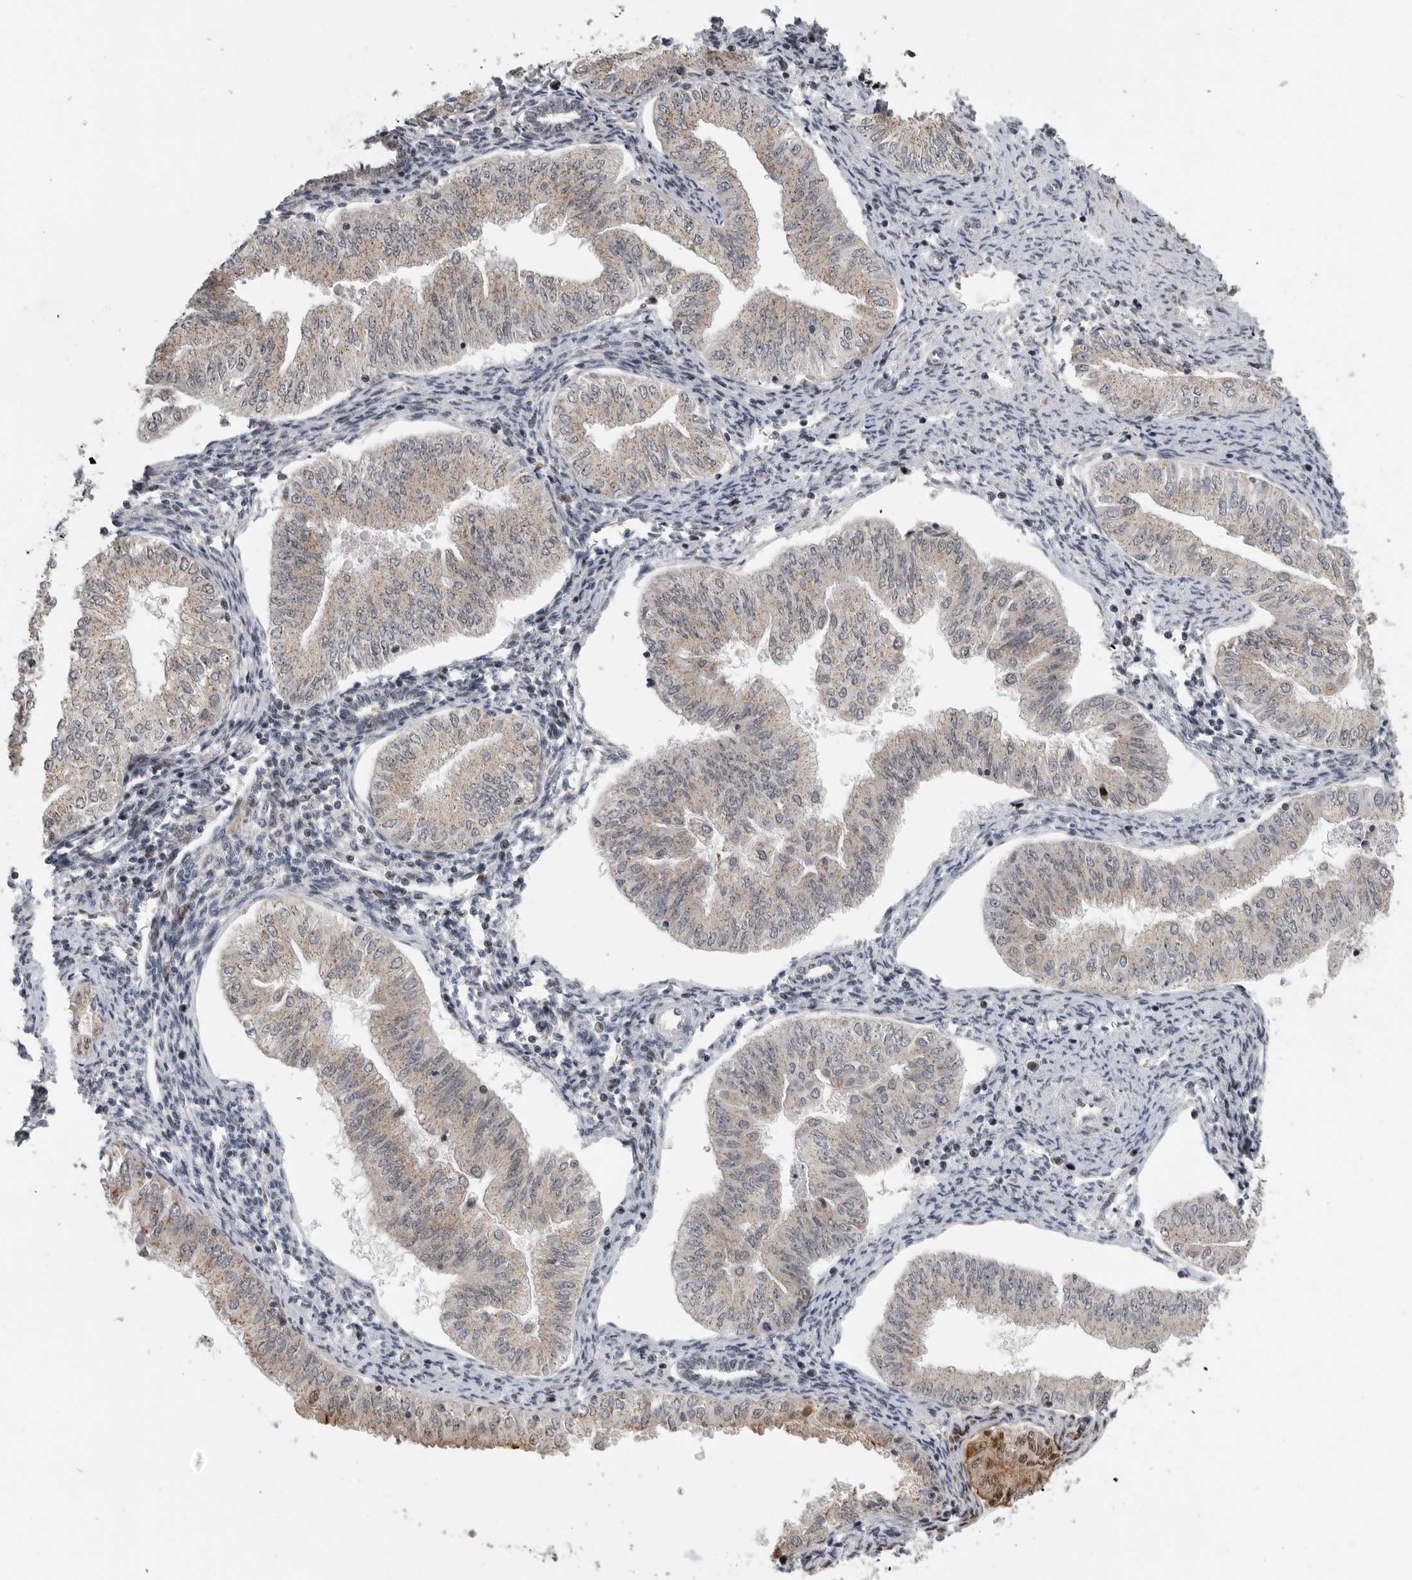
{"staining": {"intensity": "moderate", "quantity": "25%-75%", "location": "cytoplasmic/membranous,nuclear"}, "tissue": "endometrial cancer", "cell_type": "Tumor cells", "image_type": "cancer", "snomed": [{"axis": "morphology", "description": "Normal tissue, NOS"}, {"axis": "morphology", "description": "Adenocarcinoma, NOS"}, {"axis": "topography", "description": "Endometrium"}], "caption": "This histopathology image demonstrates immunohistochemistry staining of adenocarcinoma (endometrial), with medium moderate cytoplasmic/membranous and nuclear staining in about 25%-75% of tumor cells.", "gene": "PCMTD1", "patient": {"sex": "female", "age": 53}}